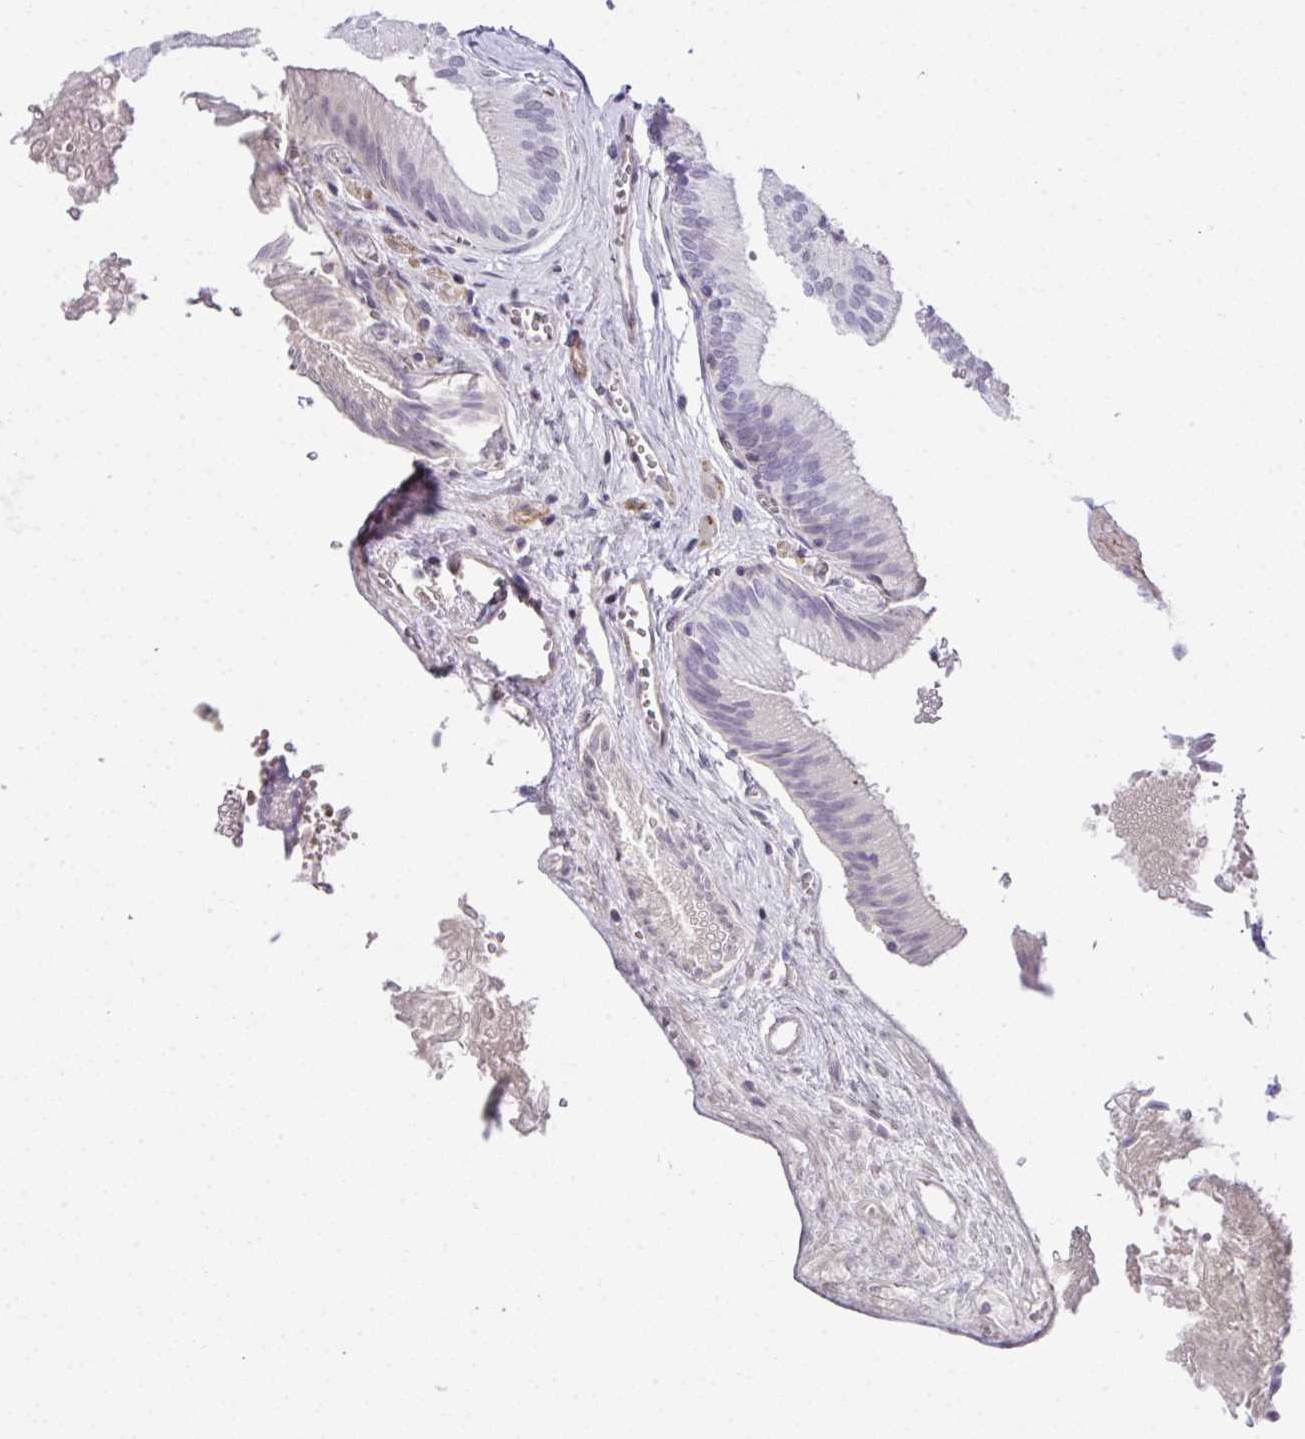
{"staining": {"intensity": "moderate", "quantity": "<25%", "location": "nuclear"}, "tissue": "gallbladder", "cell_type": "Glandular cells", "image_type": "normal", "snomed": [{"axis": "morphology", "description": "Normal tissue, NOS"}, {"axis": "topography", "description": "Gallbladder"}], "caption": "Protein staining of benign gallbladder shows moderate nuclear staining in about <25% of glandular cells. Immunohistochemistry (ihc) stains the protein of interest in brown and the nuclei are stained blue.", "gene": "FBXO34", "patient": {"sex": "male", "age": 17}}